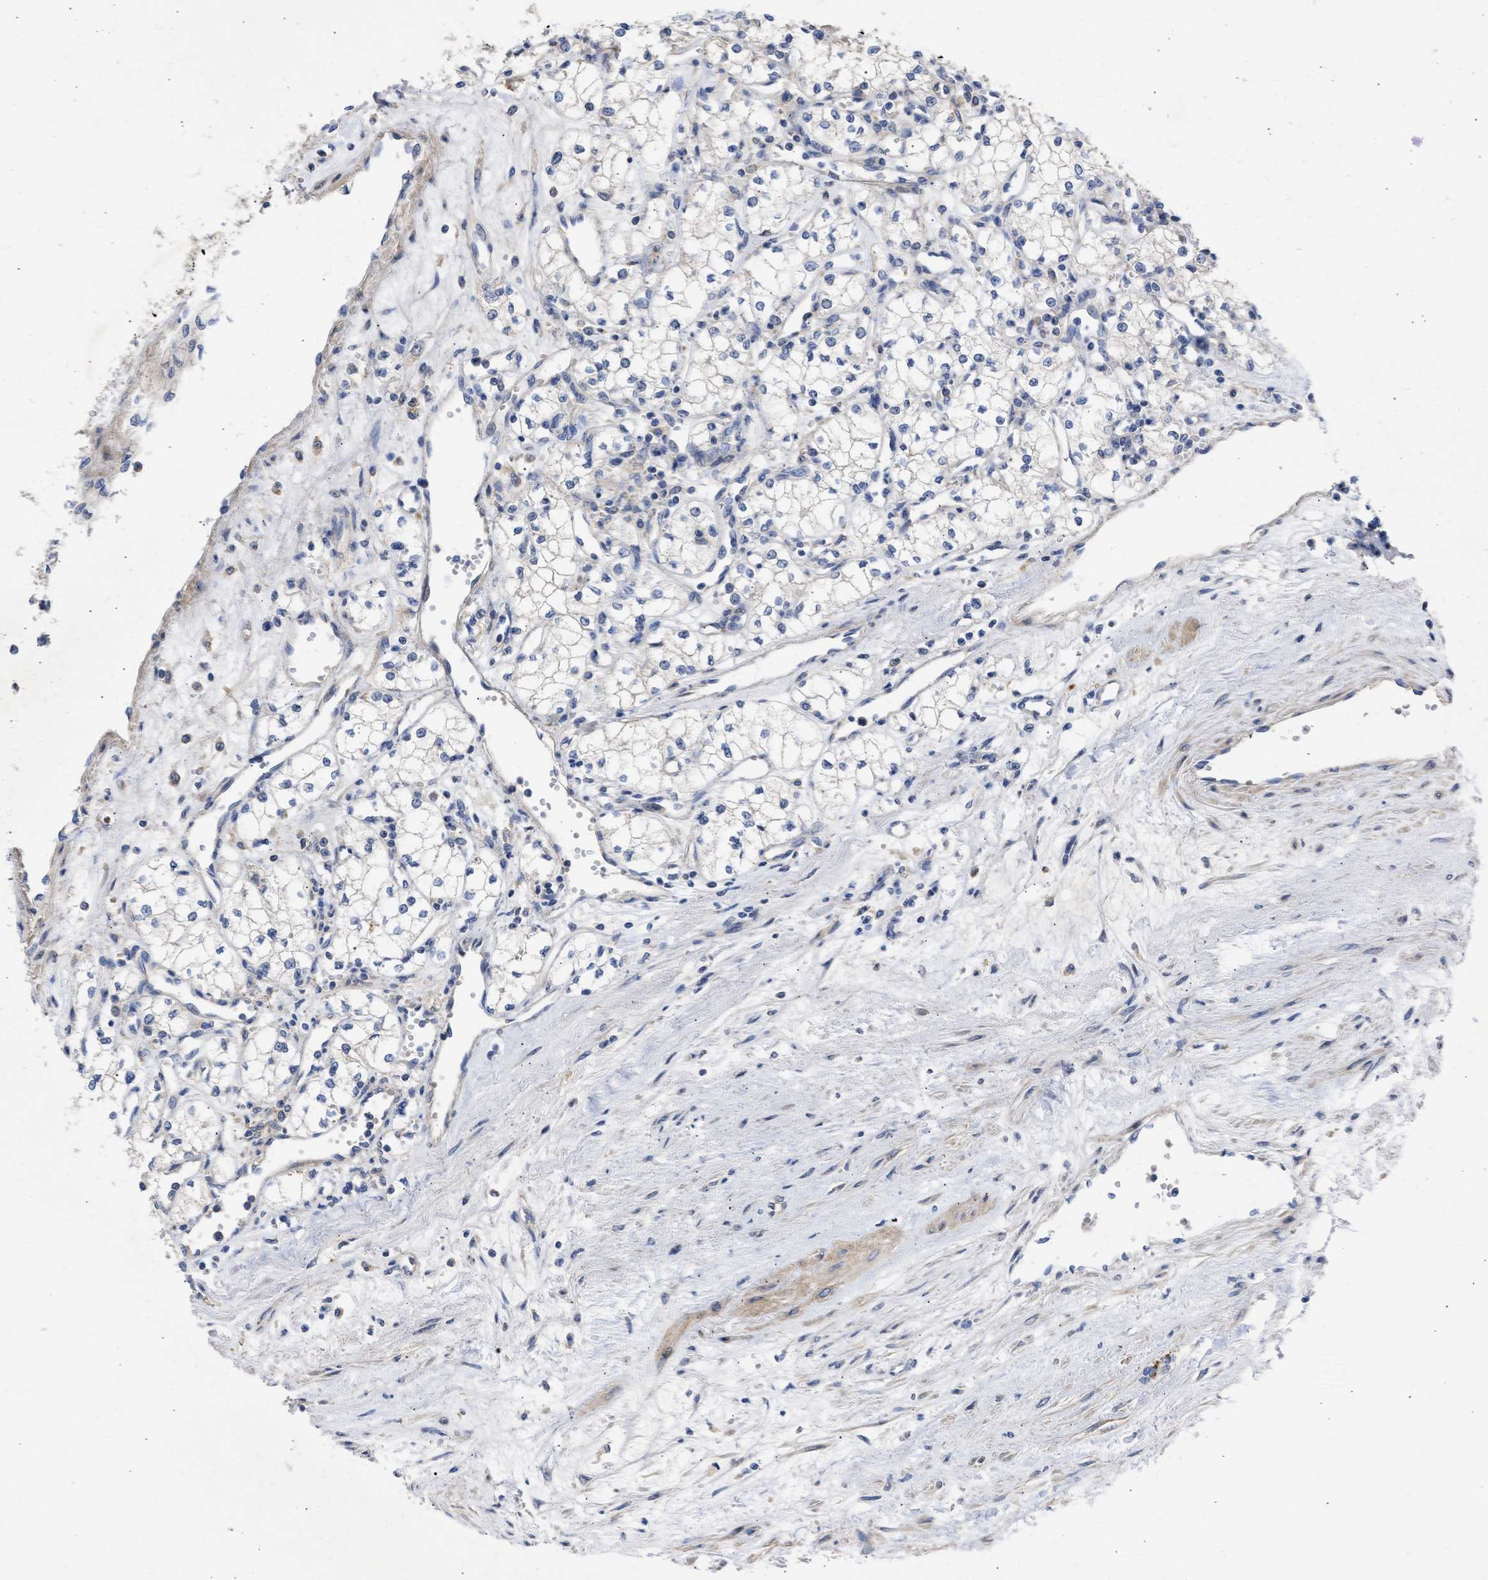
{"staining": {"intensity": "negative", "quantity": "none", "location": "none"}, "tissue": "renal cancer", "cell_type": "Tumor cells", "image_type": "cancer", "snomed": [{"axis": "morphology", "description": "Adenocarcinoma, NOS"}, {"axis": "topography", "description": "Kidney"}], "caption": "Image shows no protein positivity in tumor cells of renal cancer tissue.", "gene": "ARHGEF4", "patient": {"sex": "male", "age": 59}}